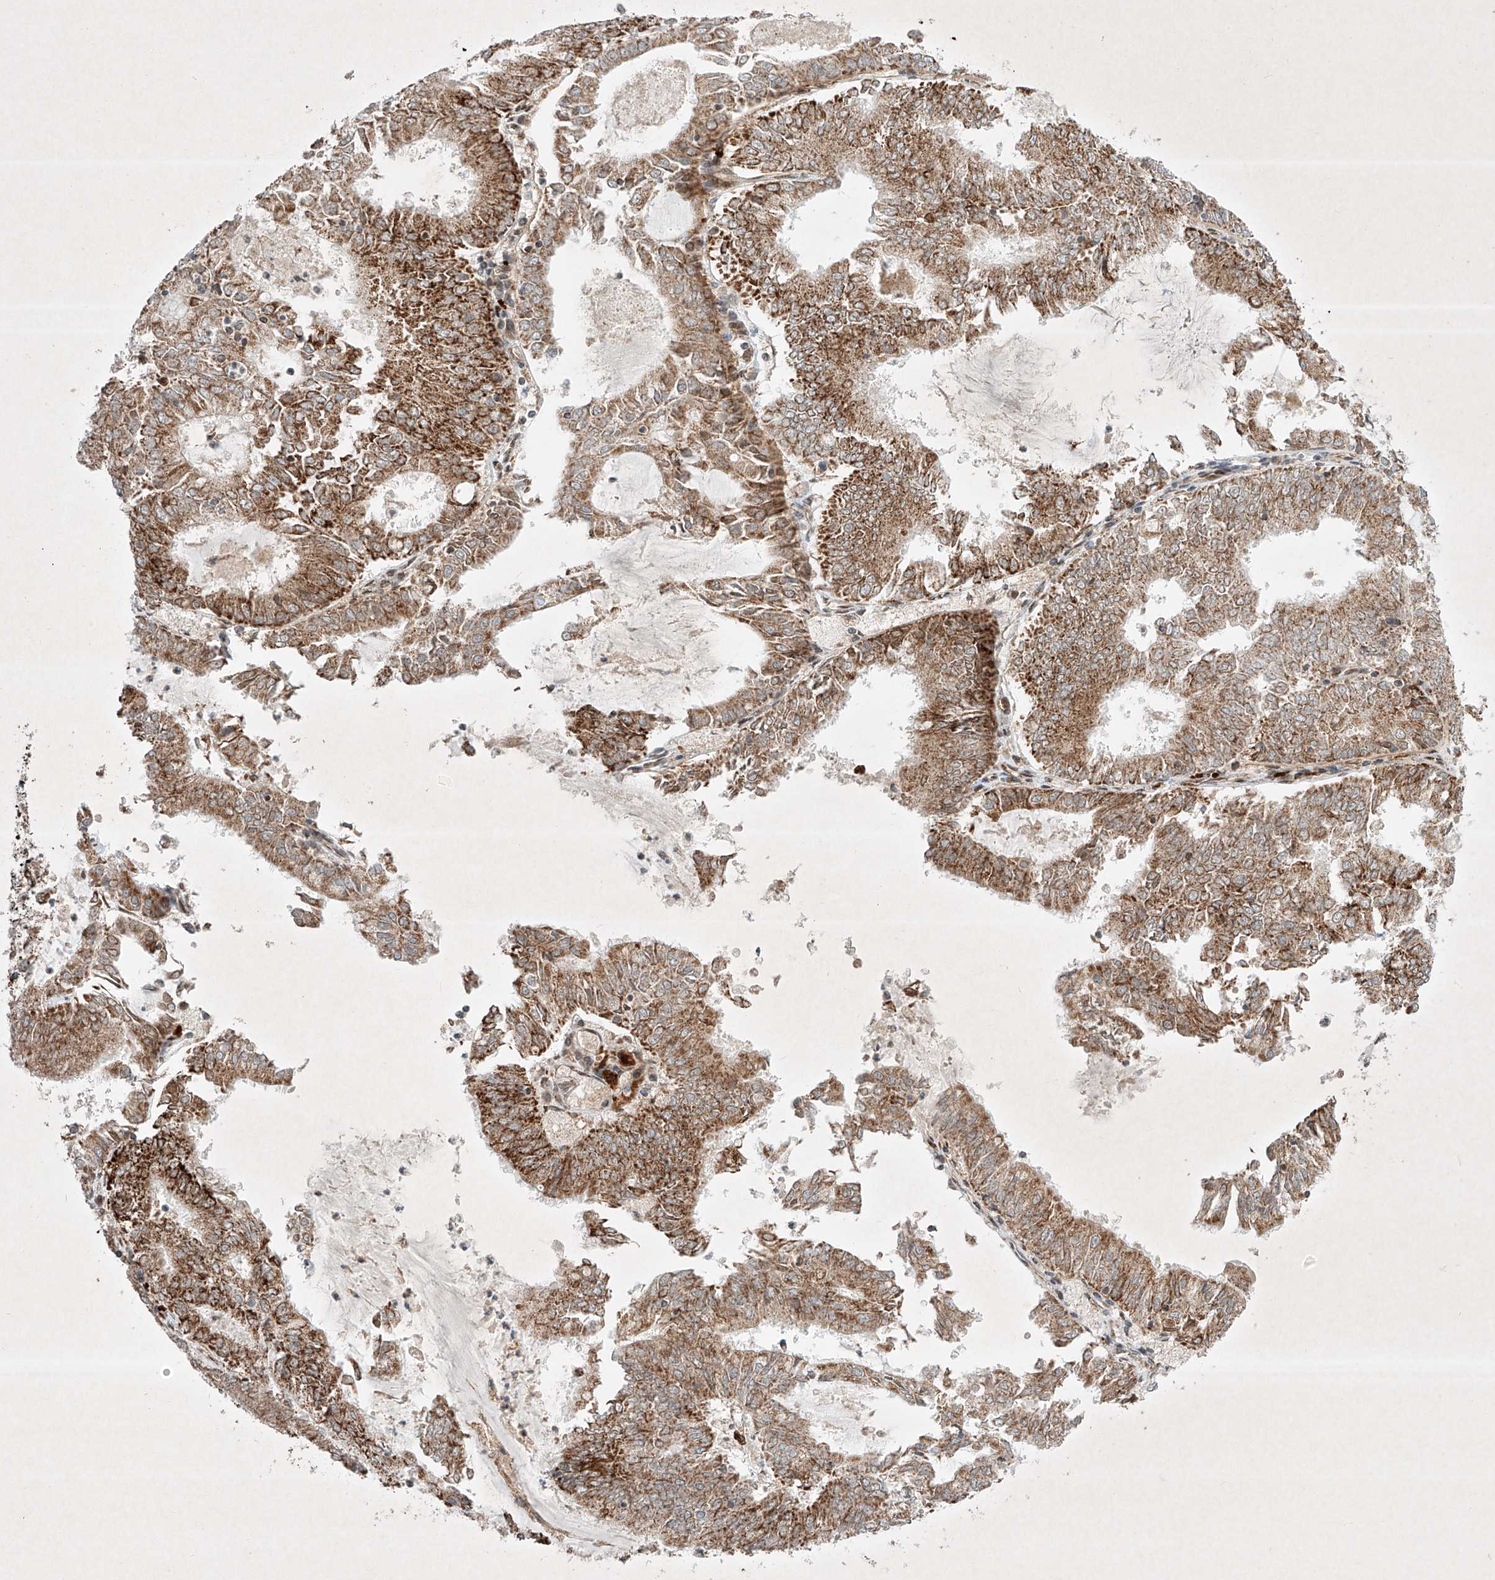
{"staining": {"intensity": "moderate", "quantity": ">75%", "location": "cytoplasmic/membranous"}, "tissue": "endometrial cancer", "cell_type": "Tumor cells", "image_type": "cancer", "snomed": [{"axis": "morphology", "description": "Adenocarcinoma, NOS"}, {"axis": "topography", "description": "Endometrium"}], "caption": "Immunohistochemical staining of human adenocarcinoma (endometrial) displays medium levels of moderate cytoplasmic/membranous protein expression in approximately >75% of tumor cells. (DAB (3,3'-diaminobenzidine) = brown stain, brightfield microscopy at high magnification).", "gene": "EPG5", "patient": {"sex": "female", "age": 57}}